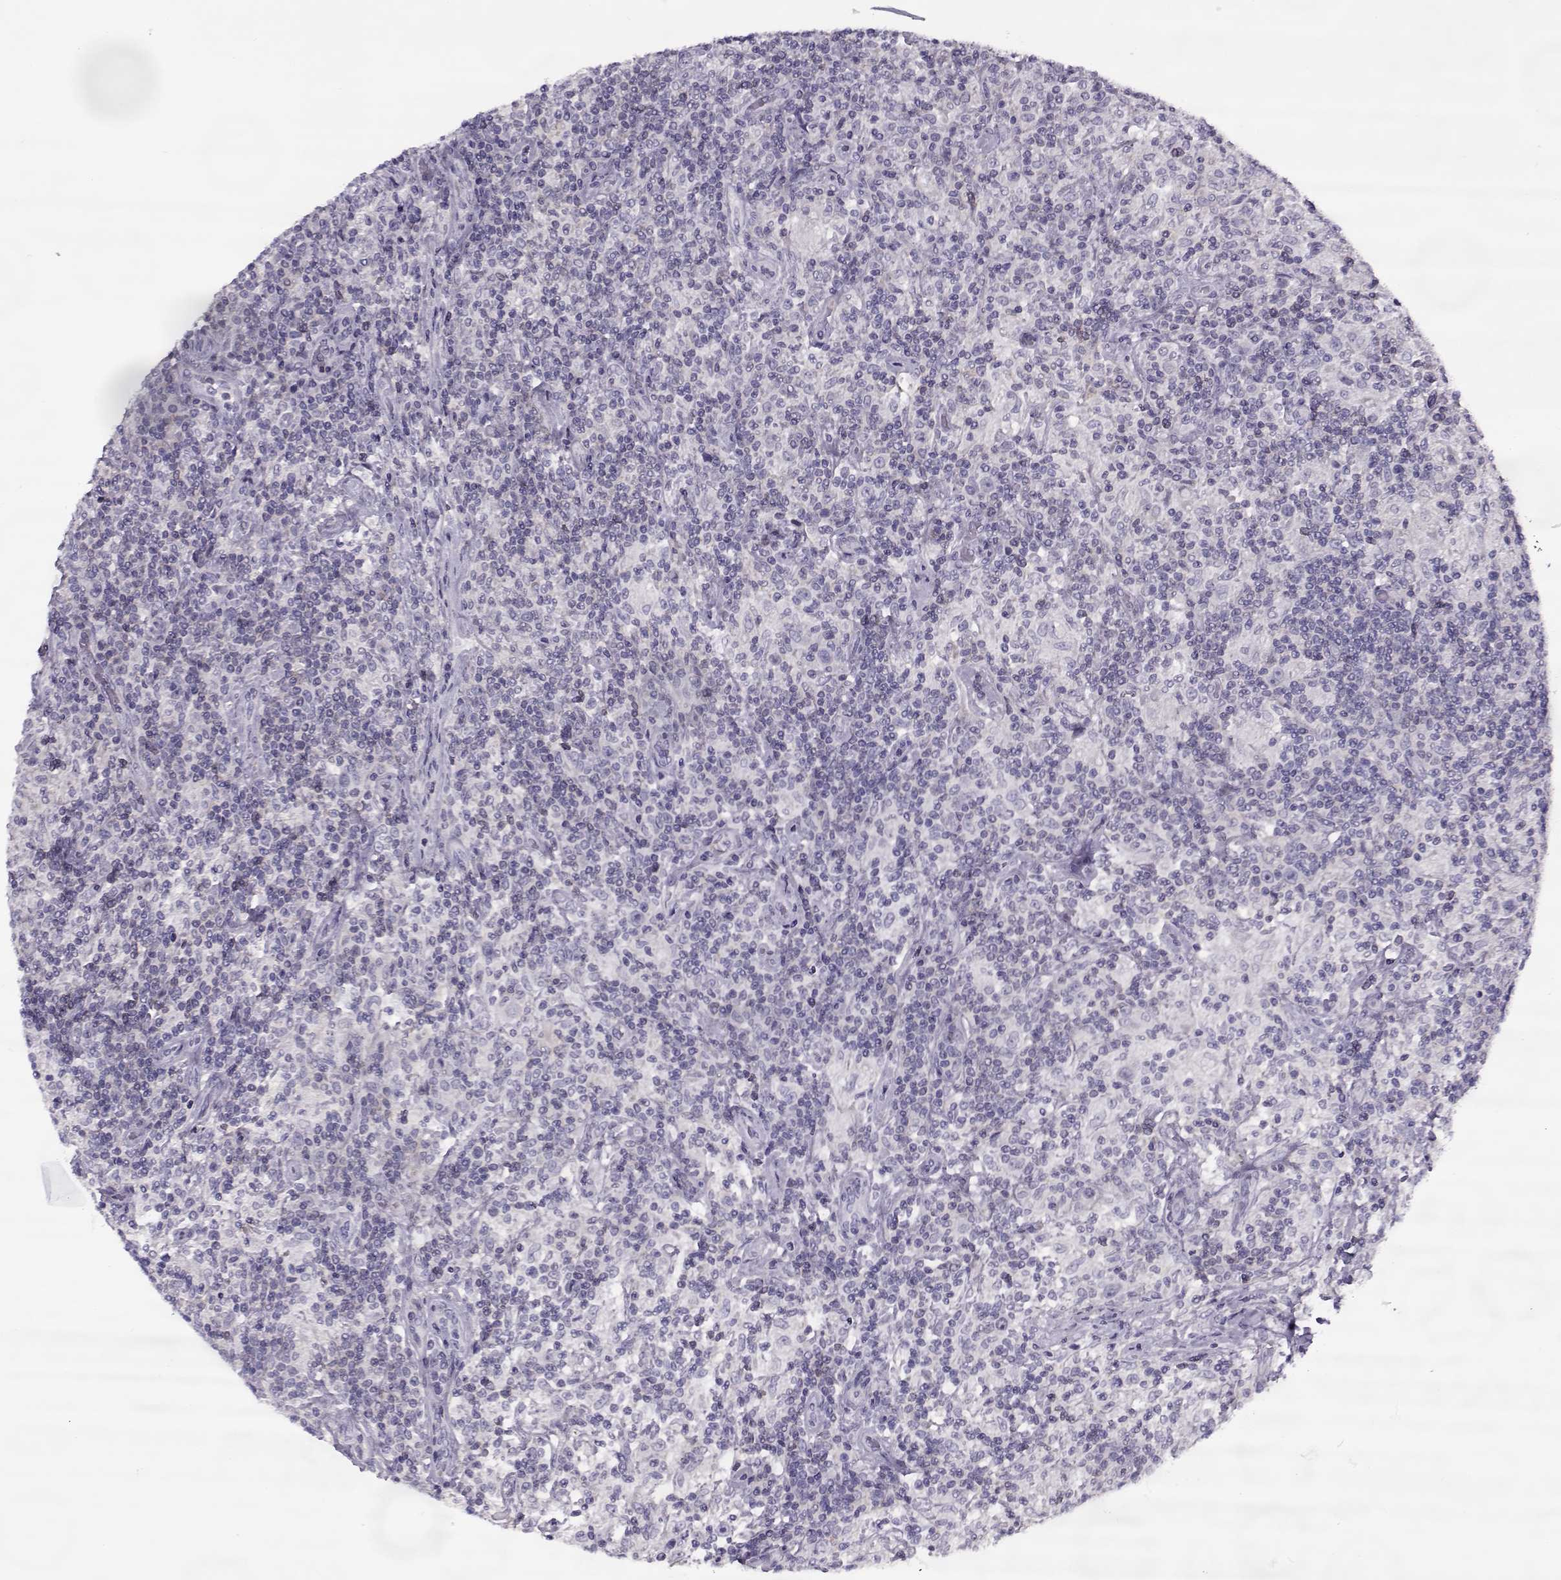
{"staining": {"intensity": "negative", "quantity": "none", "location": "none"}, "tissue": "lymphoma", "cell_type": "Tumor cells", "image_type": "cancer", "snomed": [{"axis": "morphology", "description": "Hodgkin's disease, NOS"}, {"axis": "topography", "description": "Lymph node"}], "caption": "Lymphoma was stained to show a protein in brown. There is no significant staining in tumor cells.", "gene": "PP2D1", "patient": {"sex": "male", "age": 70}}